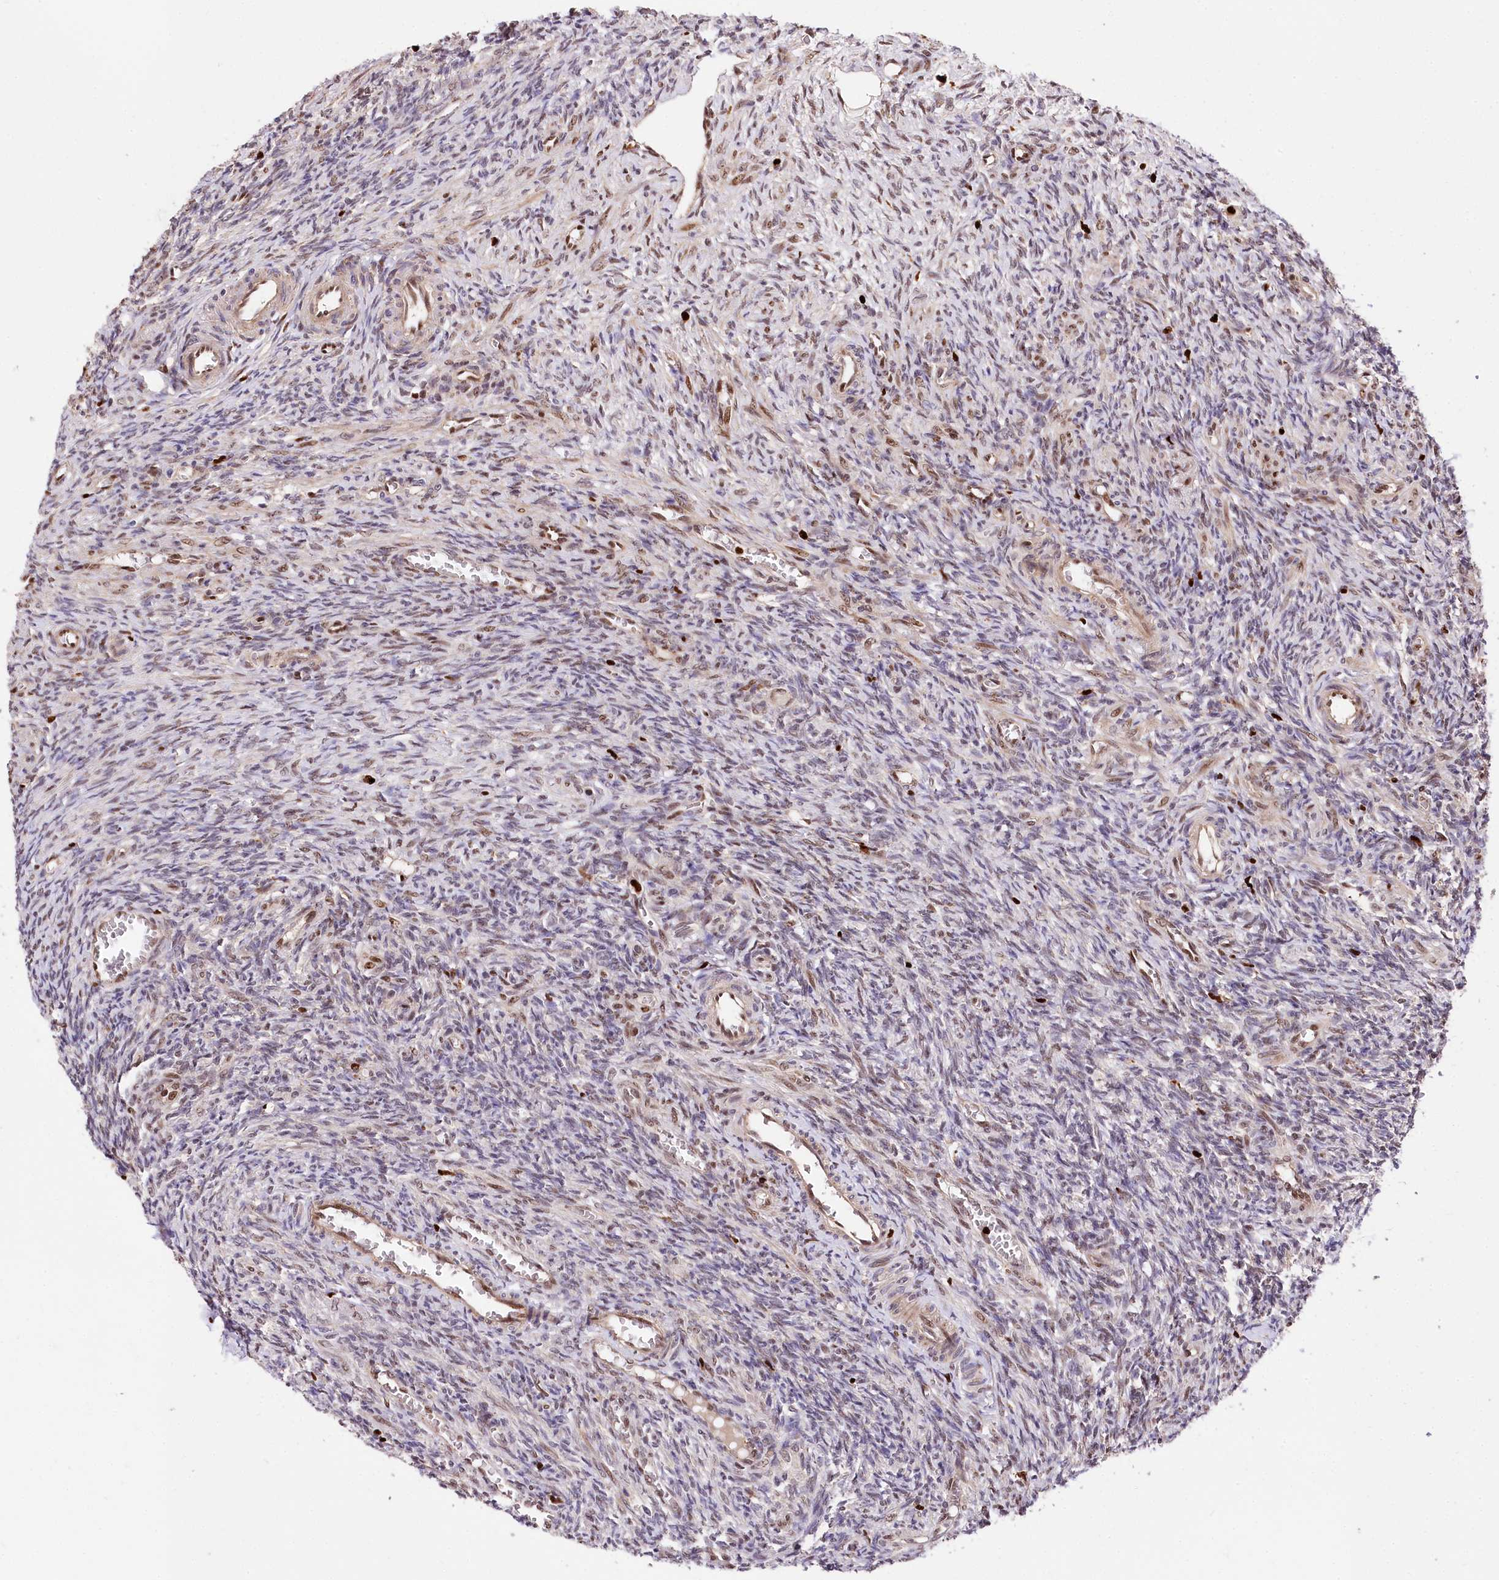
{"staining": {"intensity": "moderate", "quantity": "25%-75%", "location": "nuclear"}, "tissue": "ovary", "cell_type": "Ovarian stroma cells", "image_type": "normal", "snomed": [{"axis": "morphology", "description": "Normal tissue, NOS"}, {"axis": "topography", "description": "Ovary"}], "caption": "Ovary was stained to show a protein in brown. There is medium levels of moderate nuclear expression in approximately 25%-75% of ovarian stroma cells.", "gene": "FIGN", "patient": {"sex": "female", "age": 27}}